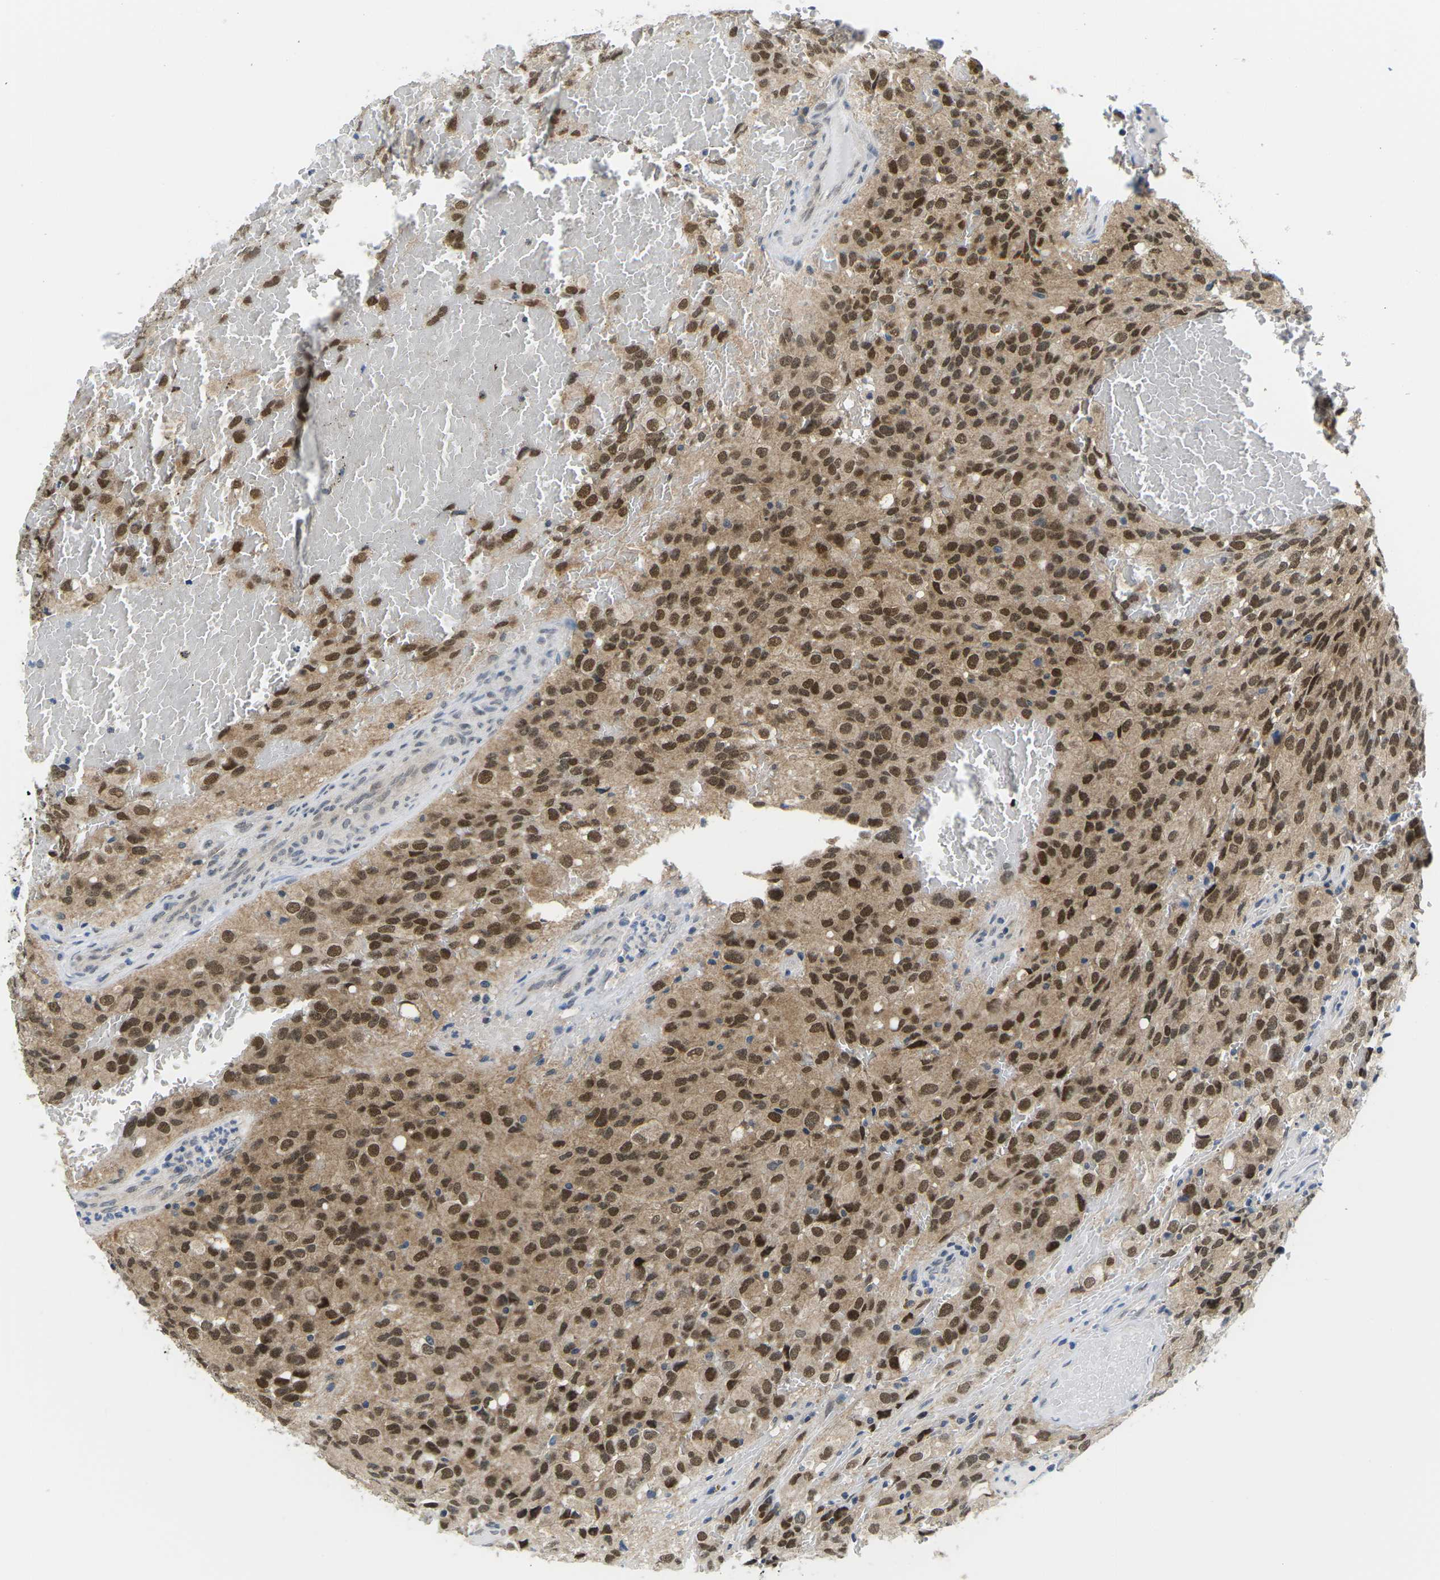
{"staining": {"intensity": "strong", "quantity": ">75%", "location": "nuclear"}, "tissue": "glioma", "cell_type": "Tumor cells", "image_type": "cancer", "snomed": [{"axis": "morphology", "description": "Glioma, malignant, High grade"}, {"axis": "topography", "description": "Brain"}], "caption": "High-power microscopy captured an IHC photomicrograph of malignant glioma (high-grade), revealing strong nuclear positivity in about >75% of tumor cells.", "gene": "UBA7", "patient": {"sex": "male", "age": 32}}